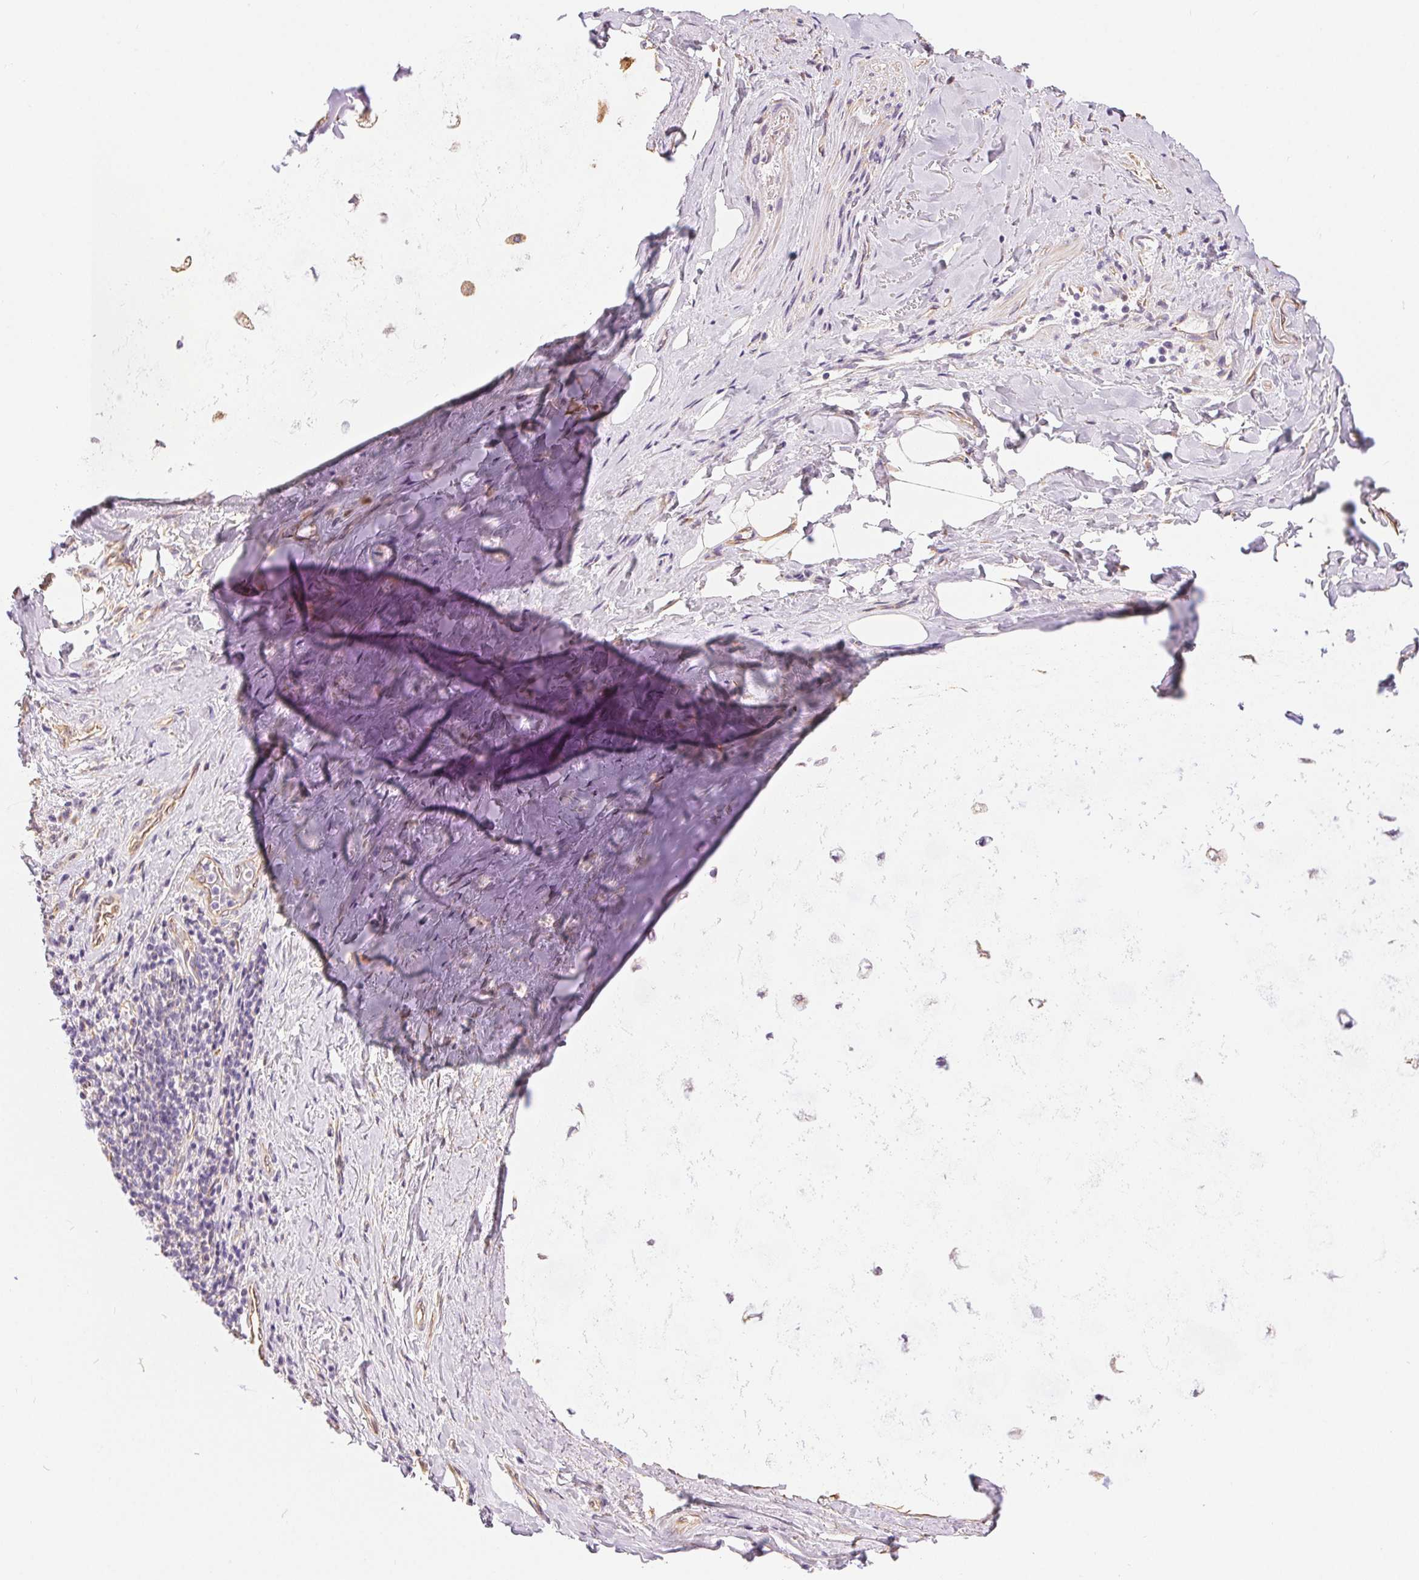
{"staining": {"intensity": "negative", "quantity": "none", "location": "none"}, "tissue": "adipose tissue", "cell_type": "Adipocytes", "image_type": "normal", "snomed": [{"axis": "morphology", "description": "Normal tissue, NOS"}, {"axis": "topography", "description": "Cartilage tissue"}, {"axis": "topography", "description": "Bronchus"}], "caption": "Adipocytes show no significant protein positivity in benign adipose tissue. Nuclei are stained in blue.", "gene": "GFAP", "patient": {"sex": "male", "age": 64}}